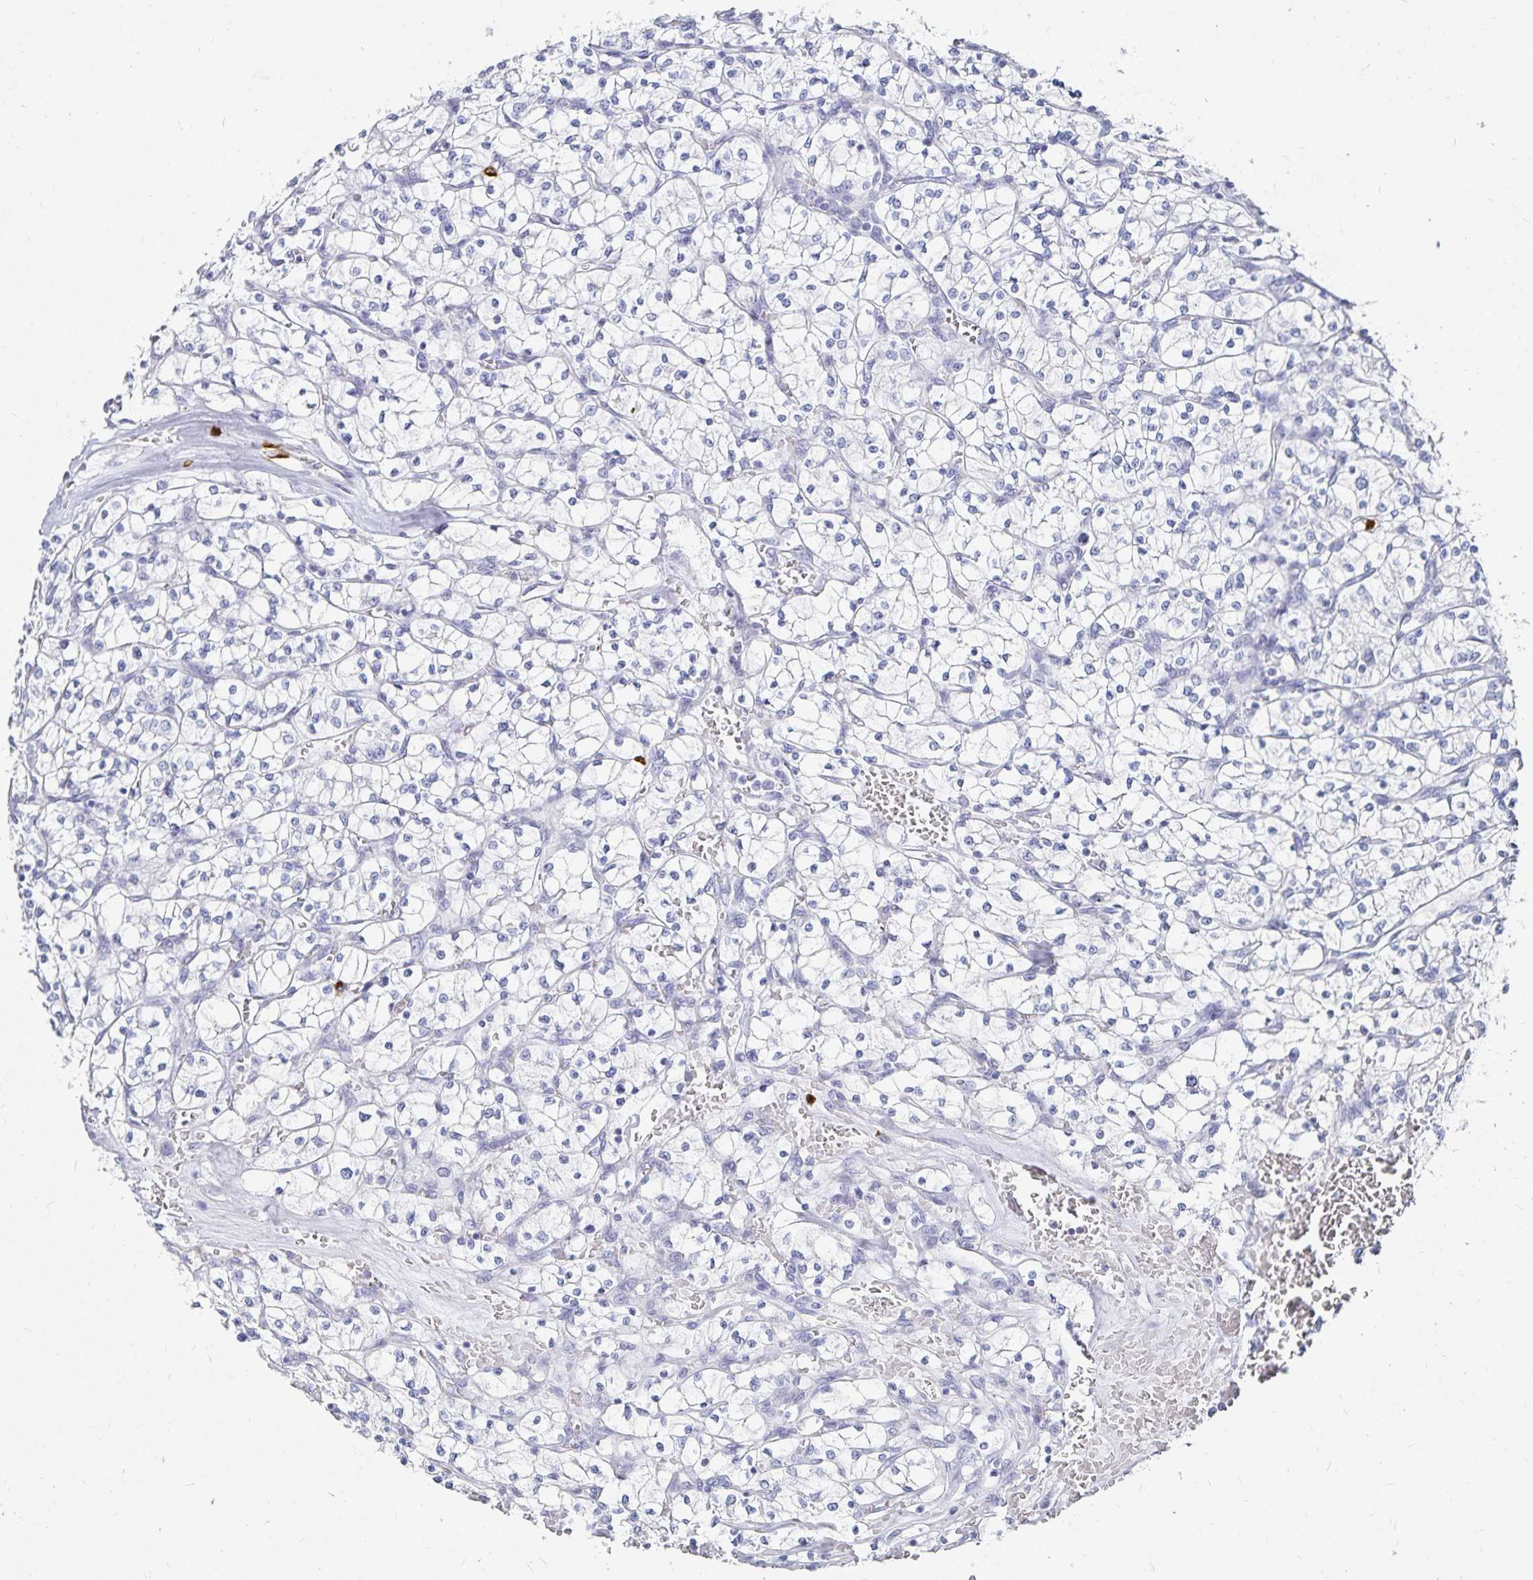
{"staining": {"intensity": "negative", "quantity": "none", "location": "none"}, "tissue": "renal cancer", "cell_type": "Tumor cells", "image_type": "cancer", "snomed": [{"axis": "morphology", "description": "Adenocarcinoma, NOS"}, {"axis": "topography", "description": "Kidney"}], "caption": "An immunohistochemistry micrograph of renal adenocarcinoma is shown. There is no staining in tumor cells of renal adenocarcinoma.", "gene": "TNIP1", "patient": {"sex": "female", "age": 64}}